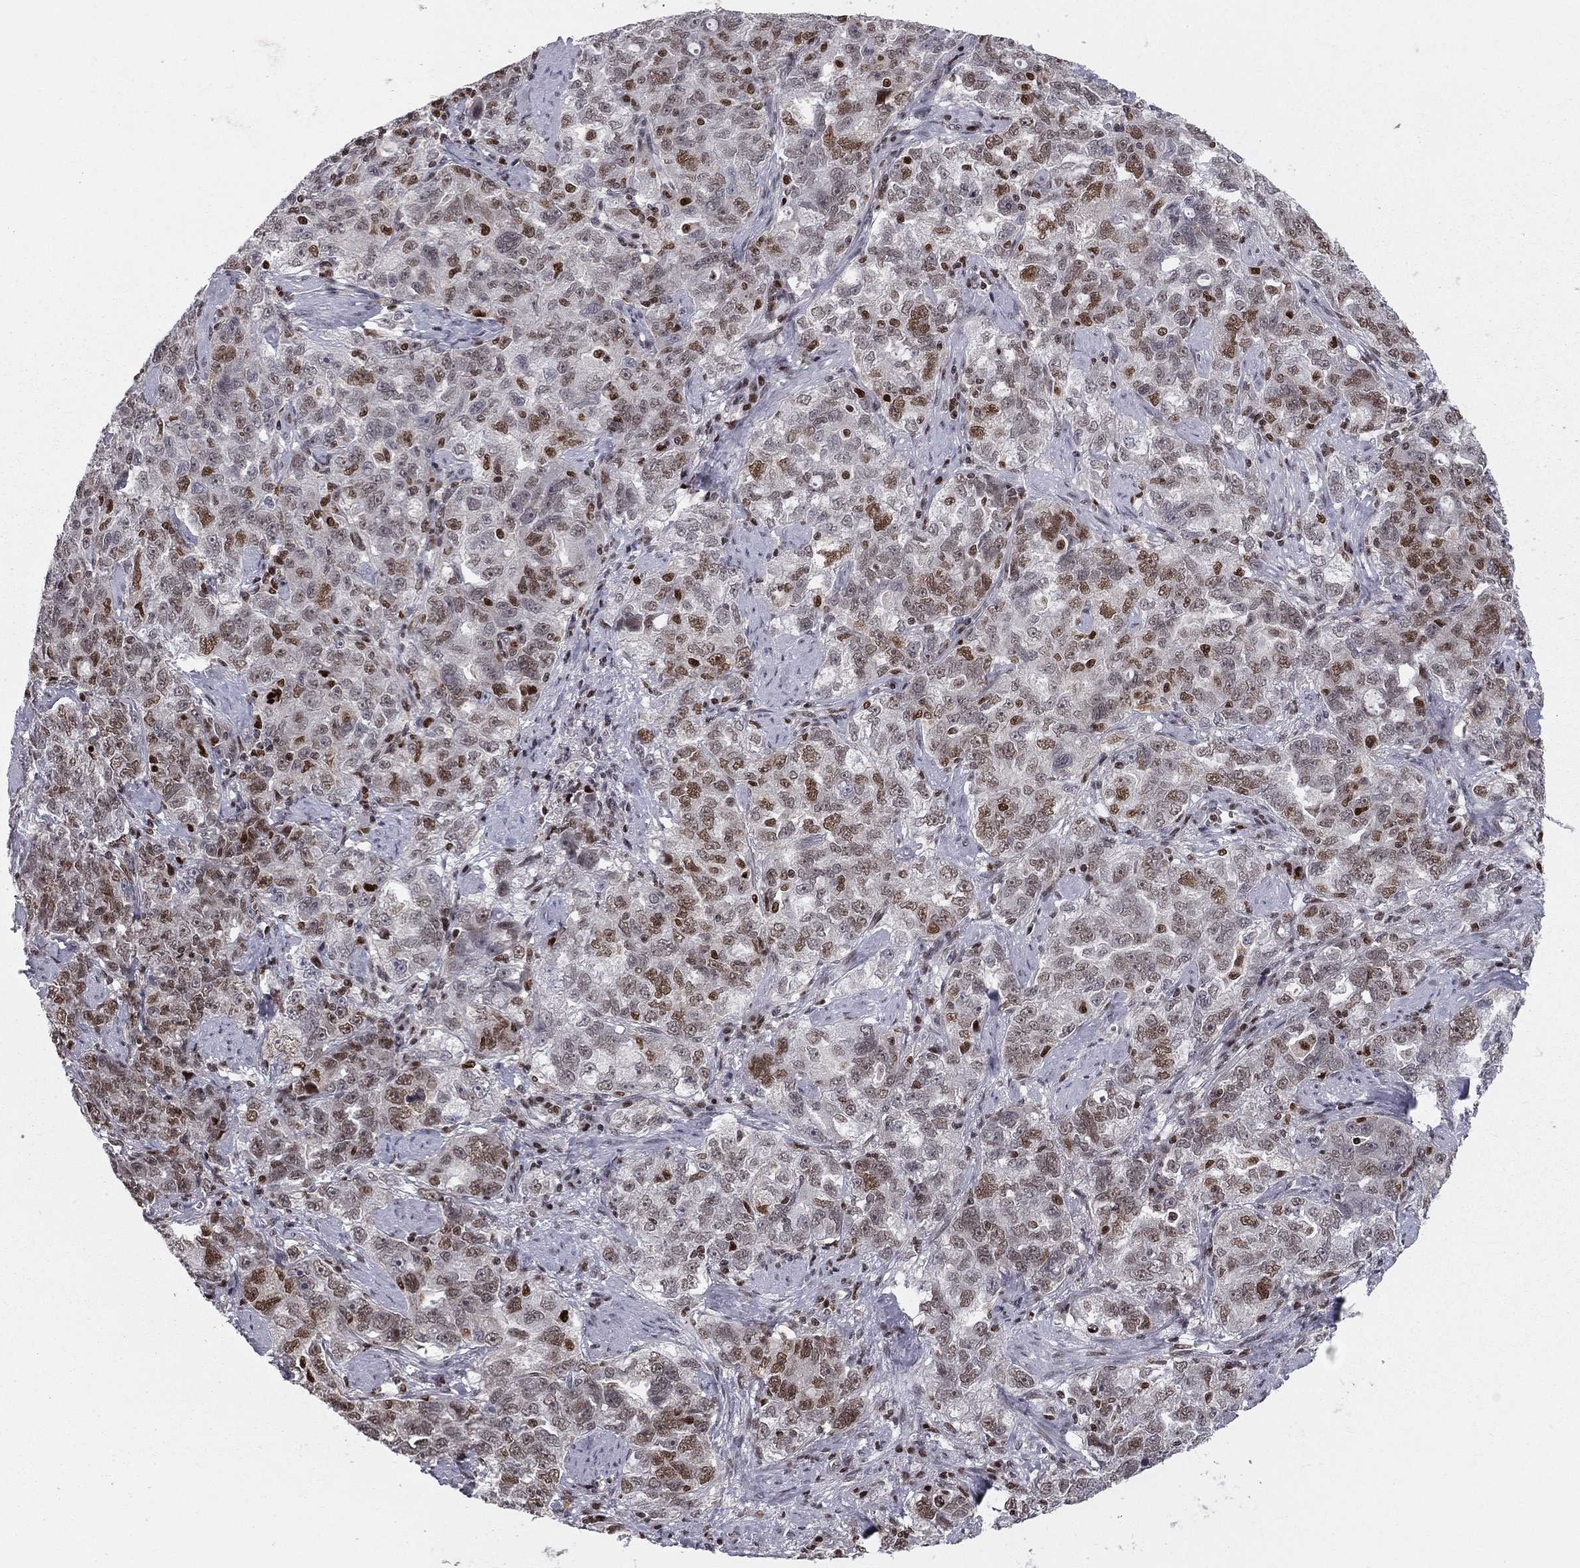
{"staining": {"intensity": "strong", "quantity": "25%-75%", "location": "nuclear"}, "tissue": "ovarian cancer", "cell_type": "Tumor cells", "image_type": "cancer", "snomed": [{"axis": "morphology", "description": "Cystadenocarcinoma, serous, NOS"}, {"axis": "topography", "description": "Ovary"}], "caption": "Human ovarian cancer (serous cystadenocarcinoma) stained for a protein (brown) reveals strong nuclear positive positivity in about 25%-75% of tumor cells.", "gene": "RNASEH2C", "patient": {"sex": "female", "age": 51}}